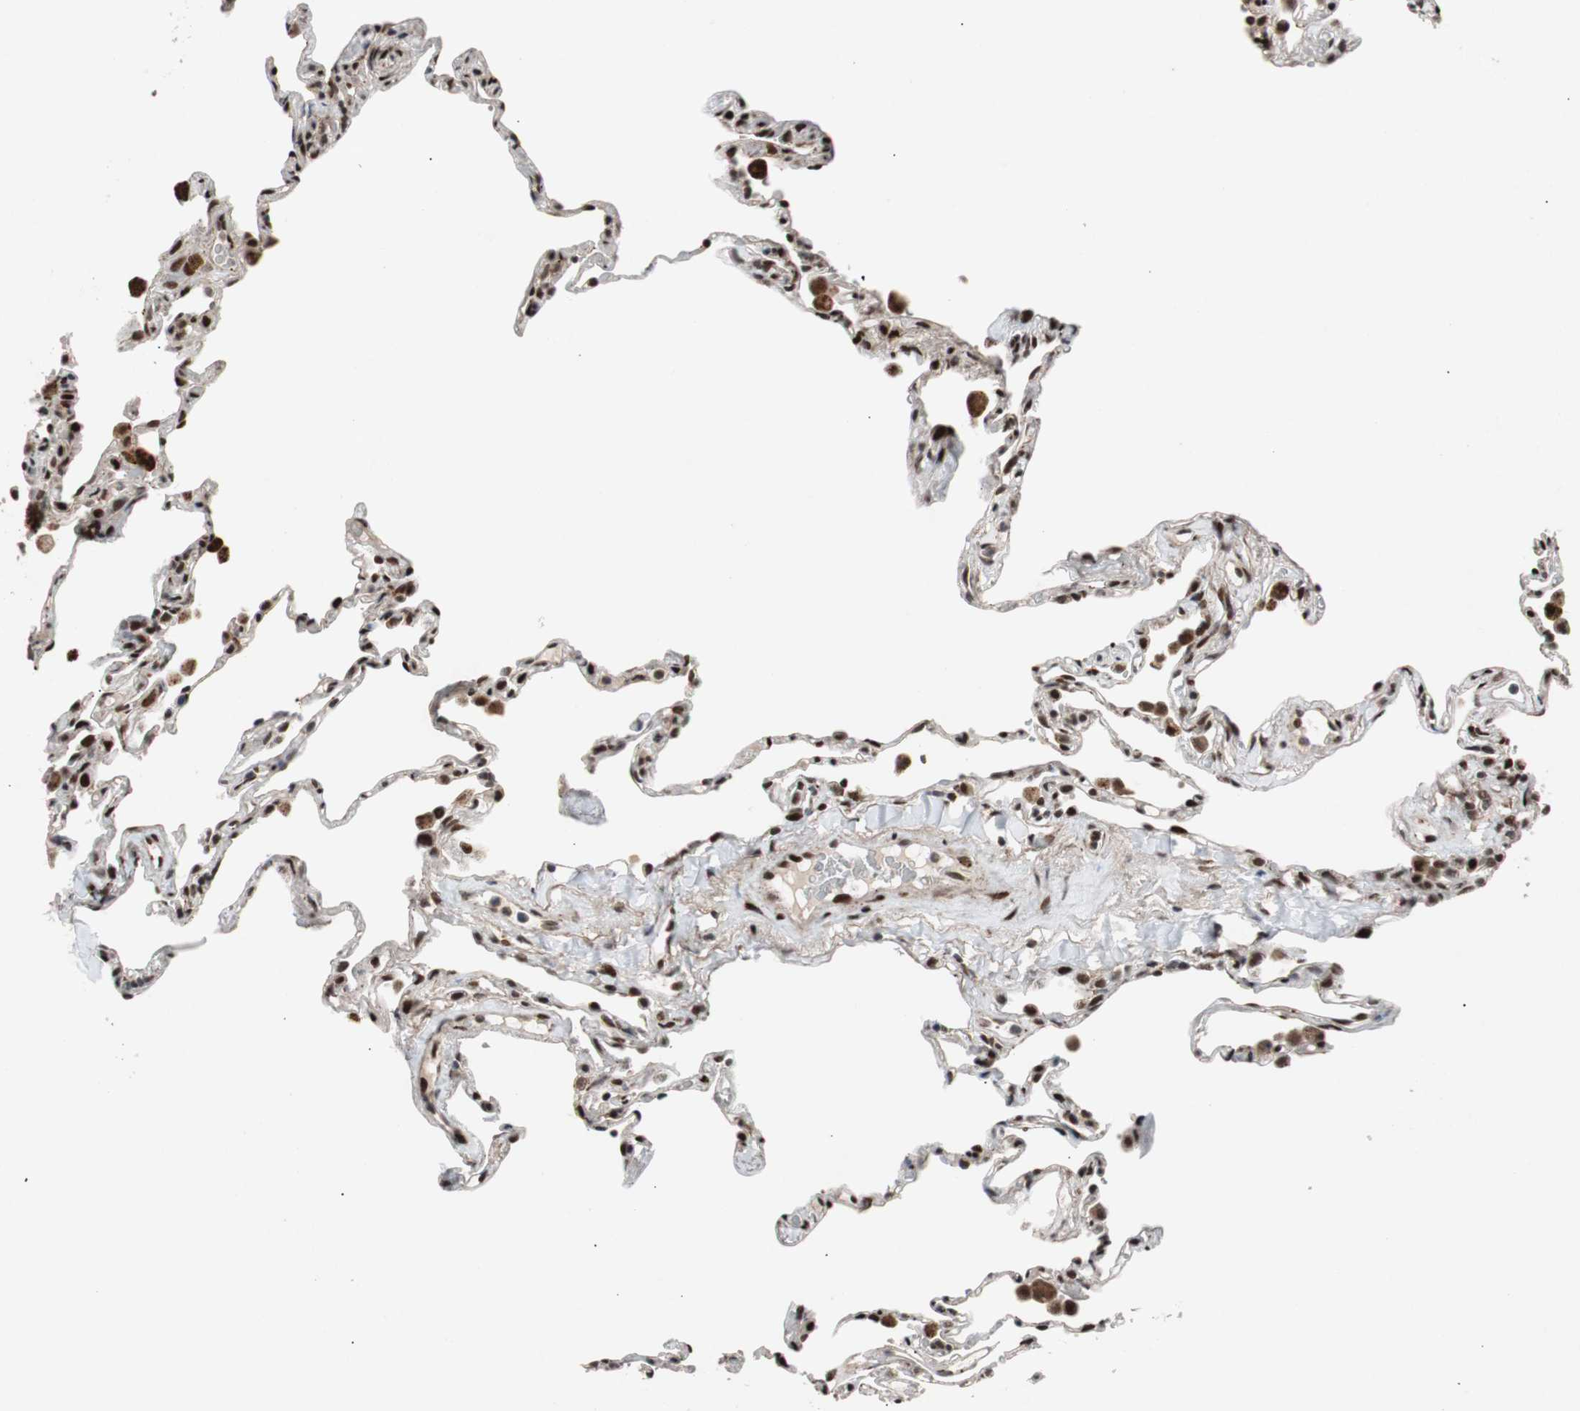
{"staining": {"intensity": "strong", "quantity": ">75%", "location": "nuclear"}, "tissue": "lung", "cell_type": "Alveolar cells", "image_type": "normal", "snomed": [{"axis": "morphology", "description": "Normal tissue, NOS"}, {"axis": "topography", "description": "Lung"}], "caption": "The immunohistochemical stain shows strong nuclear positivity in alveolar cells of unremarkable lung. Using DAB (brown) and hematoxylin (blue) stains, captured at high magnification using brightfield microscopy.", "gene": "NBL1", "patient": {"sex": "male", "age": 59}}